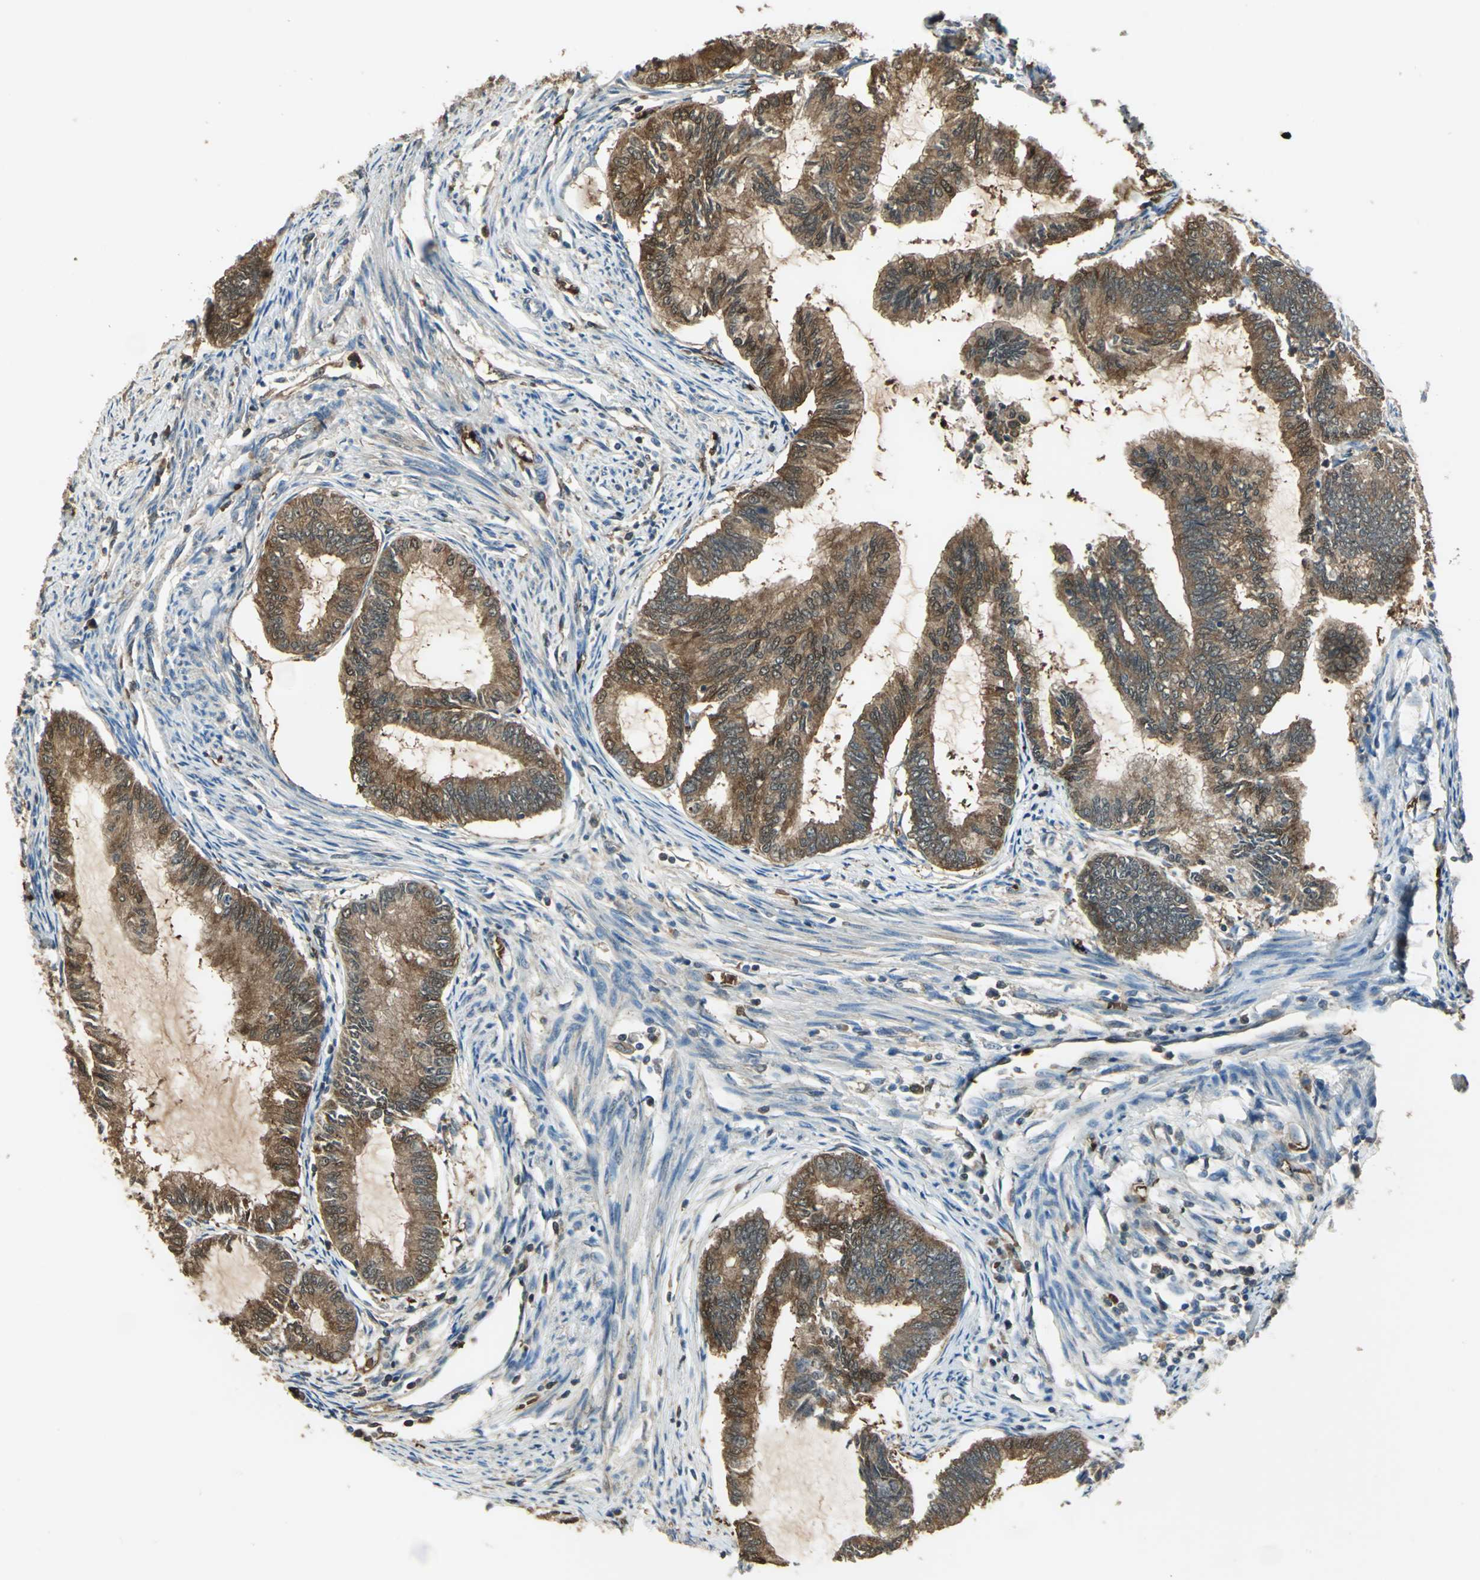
{"staining": {"intensity": "strong", "quantity": ">75%", "location": "cytoplasmic/membranous,nuclear"}, "tissue": "endometrial cancer", "cell_type": "Tumor cells", "image_type": "cancer", "snomed": [{"axis": "morphology", "description": "Adenocarcinoma, NOS"}, {"axis": "topography", "description": "Endometrium"}], "caption": "The immunohistochemical stain shows strong cytoplasmic/membranous and nuclear positivity in tumor cells of adenocarcinoma (endometrial) tissue.", "gene": "DDAH1", "patient": {"sex": "female", "age": 86}}